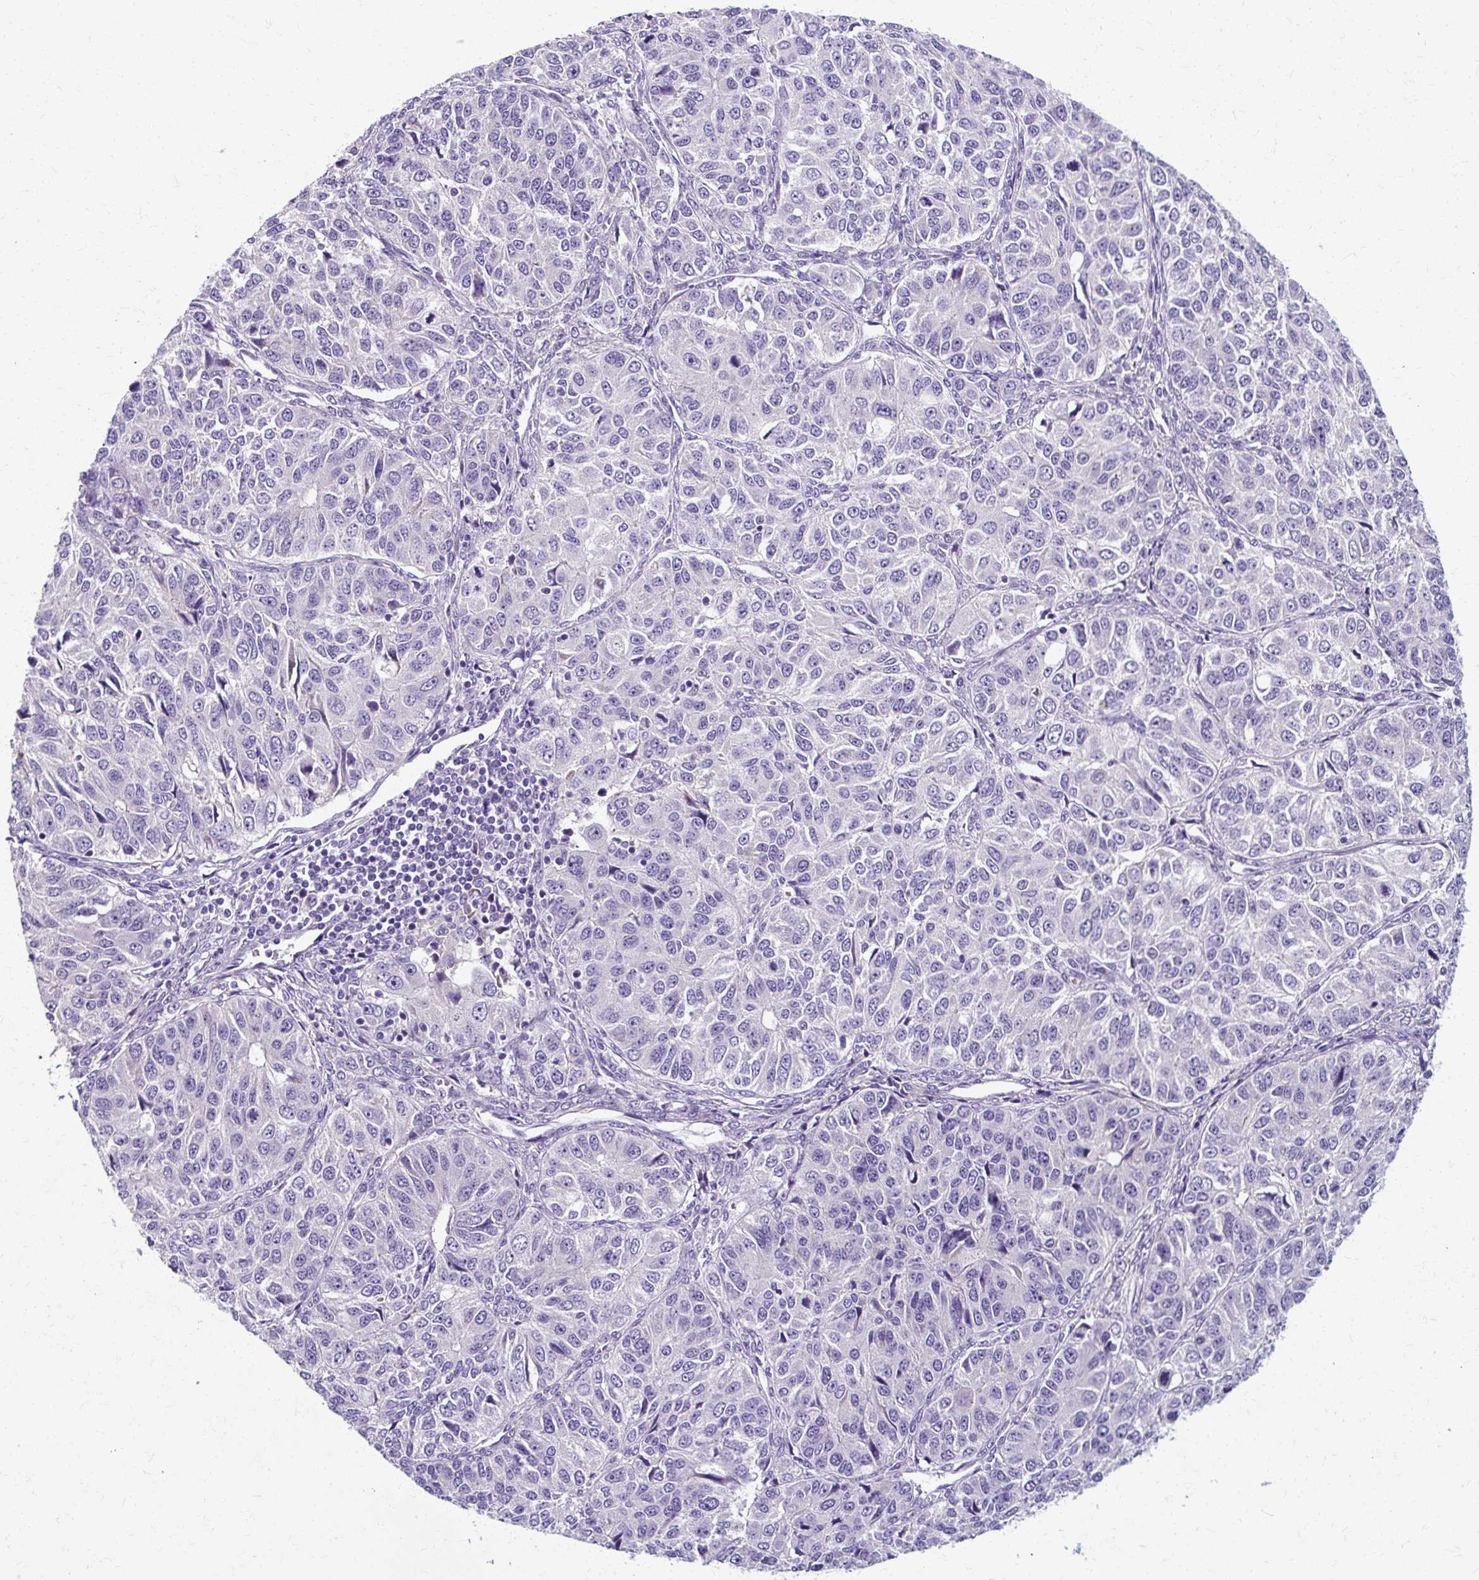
{"staining": {"intensity": "negative", "quantity": "none", "location": "none"}, "tissue": "ovarian cancer", "cell_type": "Tumor cells", "image_type": "cancer", "snomed": [{"axis": "morphology", "description": "Carcinoma, endometroid"}, {"axis": "topography", "description": "Ovary"}], "caption": "An immunohistochemistry image of ovarian endometroid carcinoma is shown. There is no staining in tumor cells of ovarian endometroid carcinoma. (Stains: DAB (3,3'-diaminobenzidine) immunohistochemistry with hematoxylin counter stain, Microscopy: brightfield microscopy at high magnification).", "gene": "ZNF555", "patient": {"sex": "female", "age": 51}}